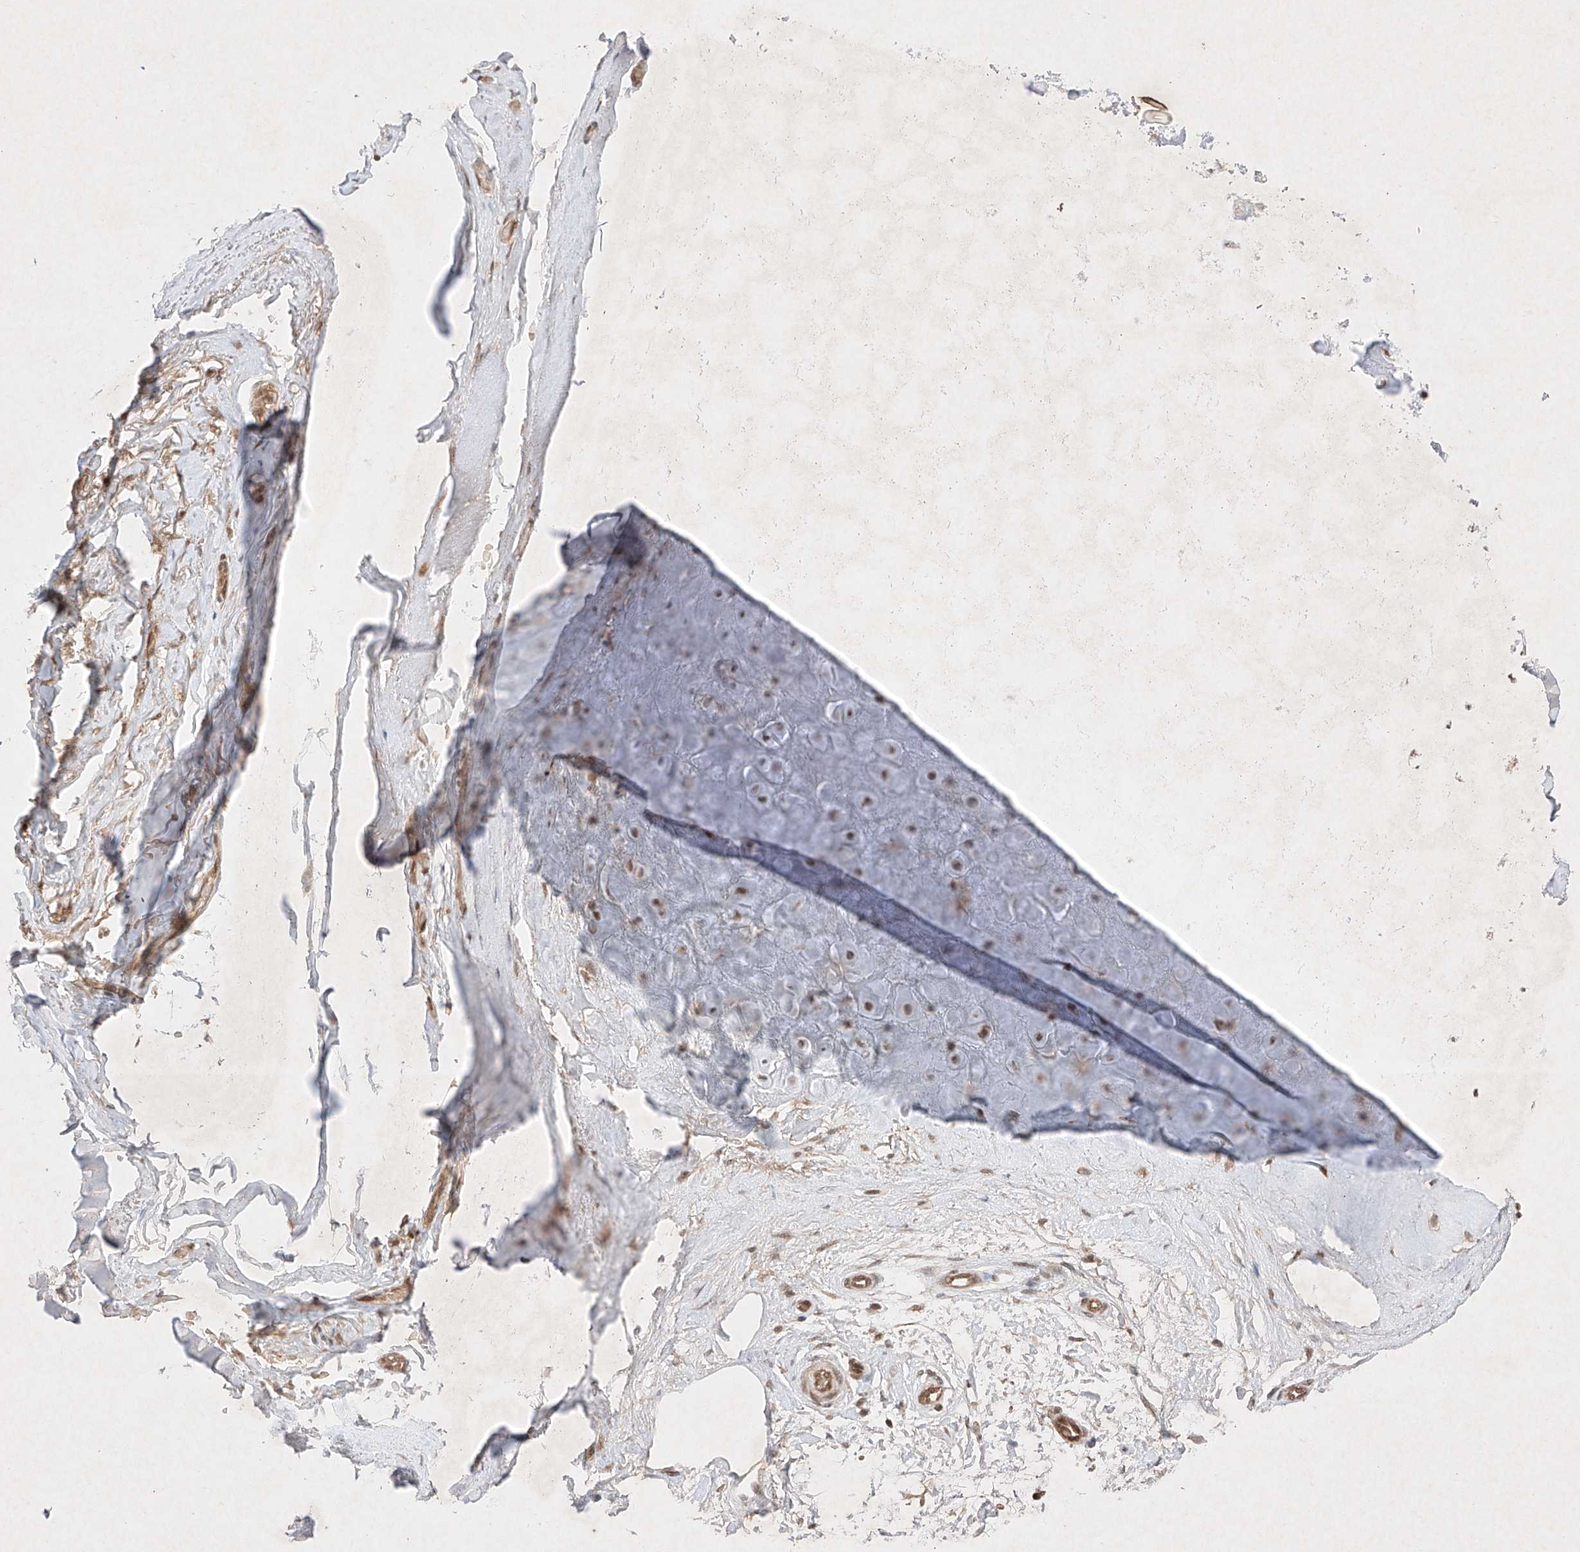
{"staining": {"intensity": "weak", "quantity": "25%-75%", "location": "cytoplasmic/membranous"}, "tissue": "adipose tissue", "cell_type": "Adipocytes", "image_type": "normal", "snomed": [{"axis": "morphology", "description": "Normal tissue, NOS"}, {"axis": "morphology", "description": "Basal cell carcinoma"}, {"axis": "topography", "description": "Skin"}], "caption": "The micrograph exhibits staining of benign adipose tissue, revealing weak cytoplasmic/membranous protein positivity (brown color) within adipocytes.", "gene": "RNF31", "patient": {"sex": "female", "age": 89}}